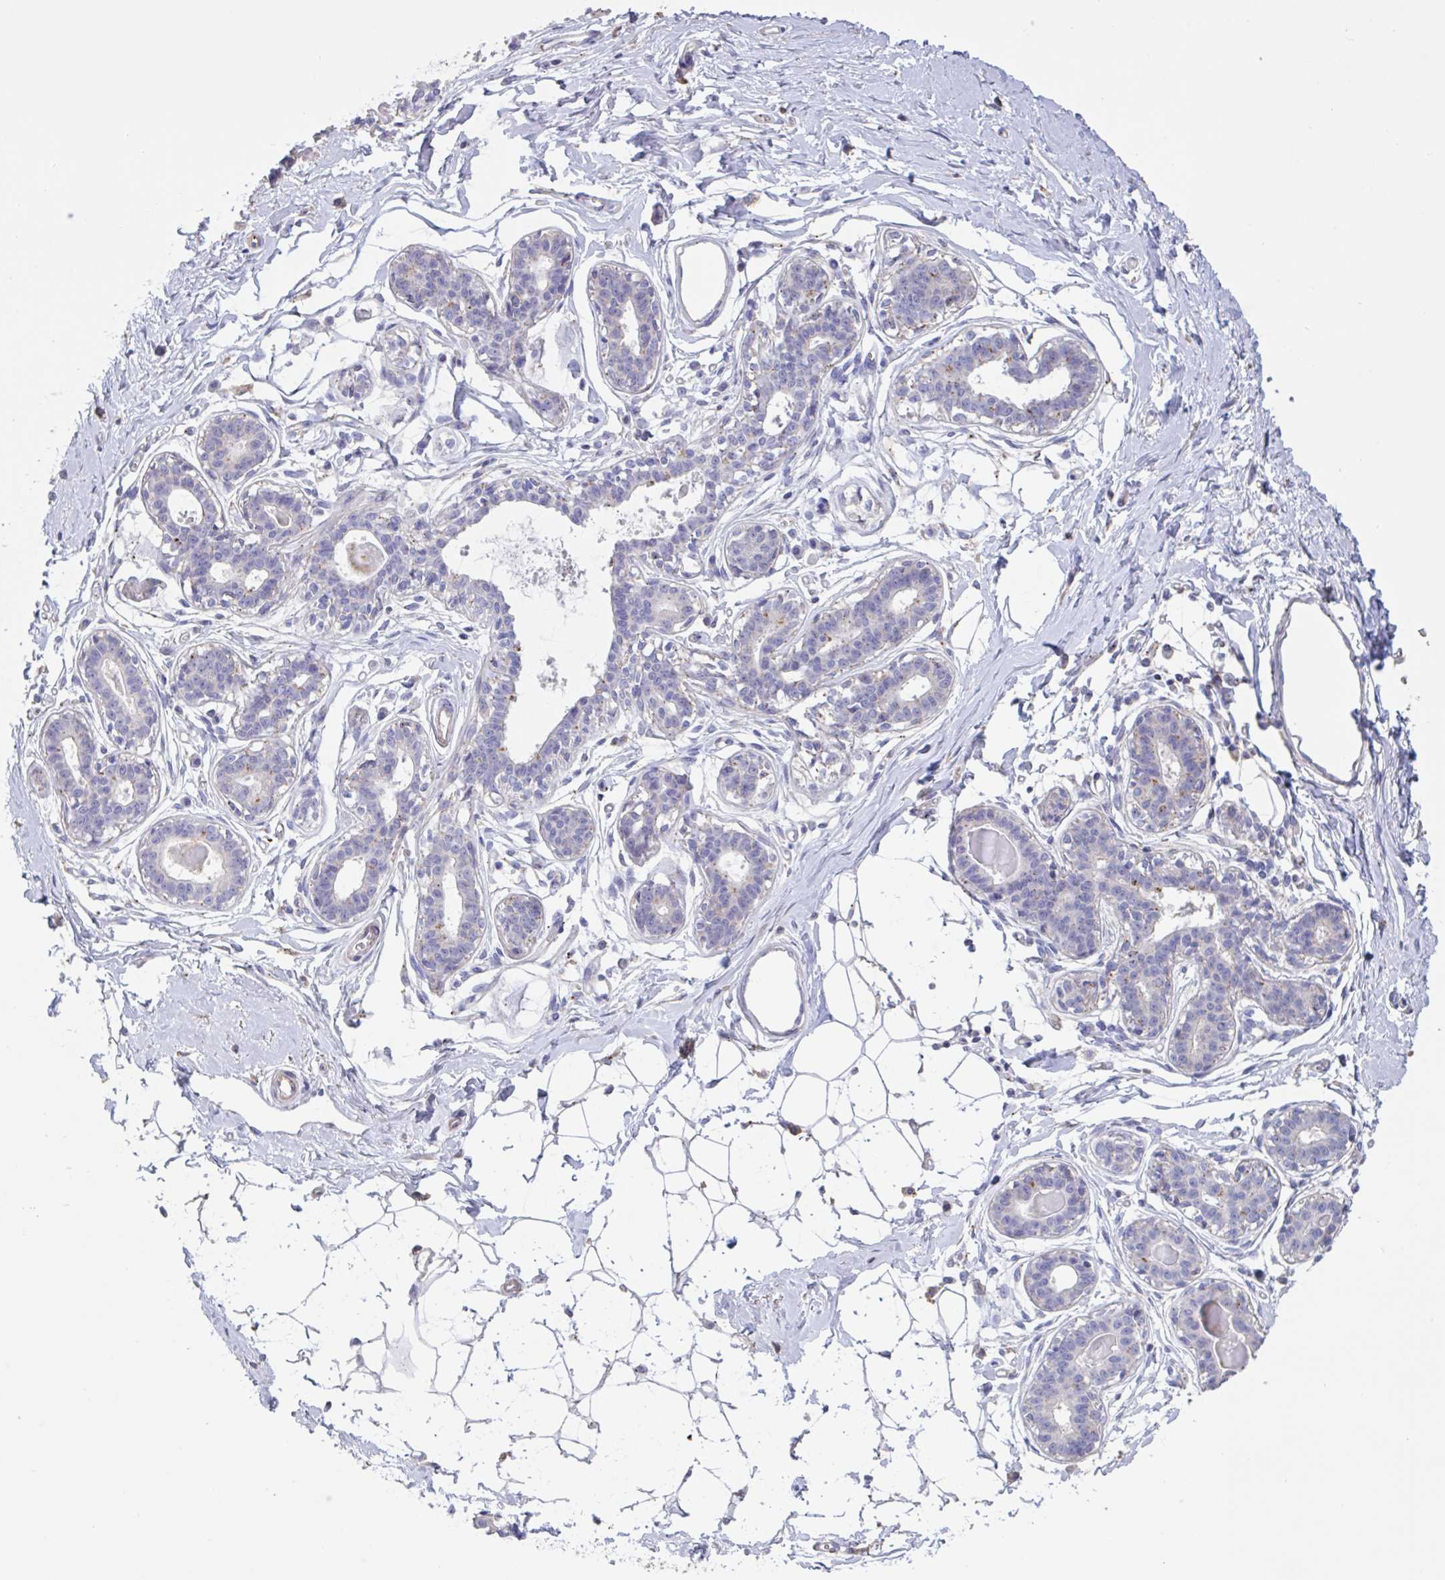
{"staining": {"intensity": "negative", "quantity": "none", "location": "none"}, "tissue": "breast", "cell_type": "Adipocytes", "image_type": "normal", "snomed": [{"axis": "morphology", "description": "Normal tissue, NOS"}, {"axis": "topography", "description": "Breast"}], "caption": "The photomicrograph exhibits no significant positivity in adipocytes of breast. (DAB immunohistochemistry visualized using brightfield microscopy, high magnification).", "gene": "CHMP5", "patient": {"sex": "female", "age": 45}}